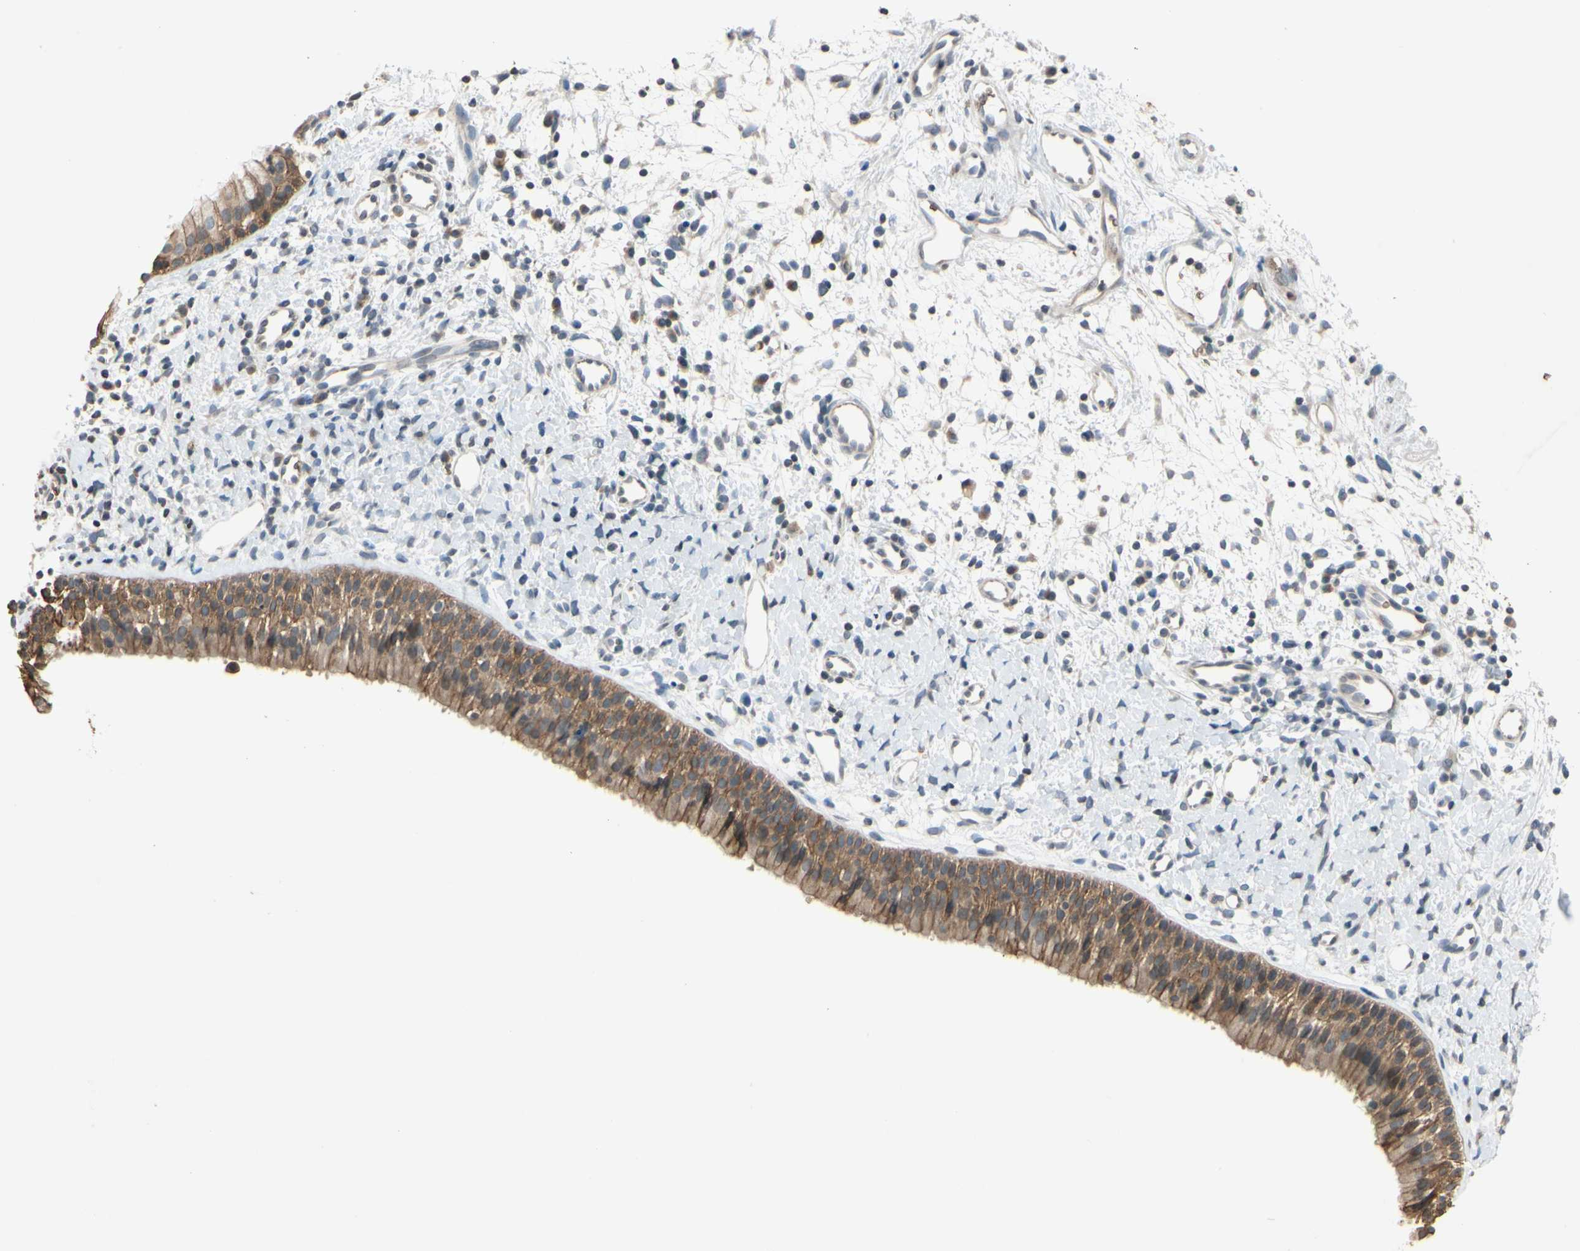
{"staining": {"intensity": "moderate", "quantity": ">75%", "location": "cytoplasmic/membranous"}, "tissue": "nasopharynx", "cell_type": "Respiratory epithelial cells", "image_type": "normal", "snomed": [{"axis": "morphology", "description": "Normal tissue, NOS"}, {"axis": "topography", "description": "Nasopharynx"}], "caption": "High-magnification brightfield microscopy of normal nasopharynx stained with DAB (3,3'-diaminobenzidine) (brown) and counterstained with hematoxylin (blue). respiratory epithelial cells exhibit moderate cytoplasmic/membranous expression is appreciated in approximately>75% of cells.", "gene": "GYPC", "patient": {"sex": "male", "age": 22}}